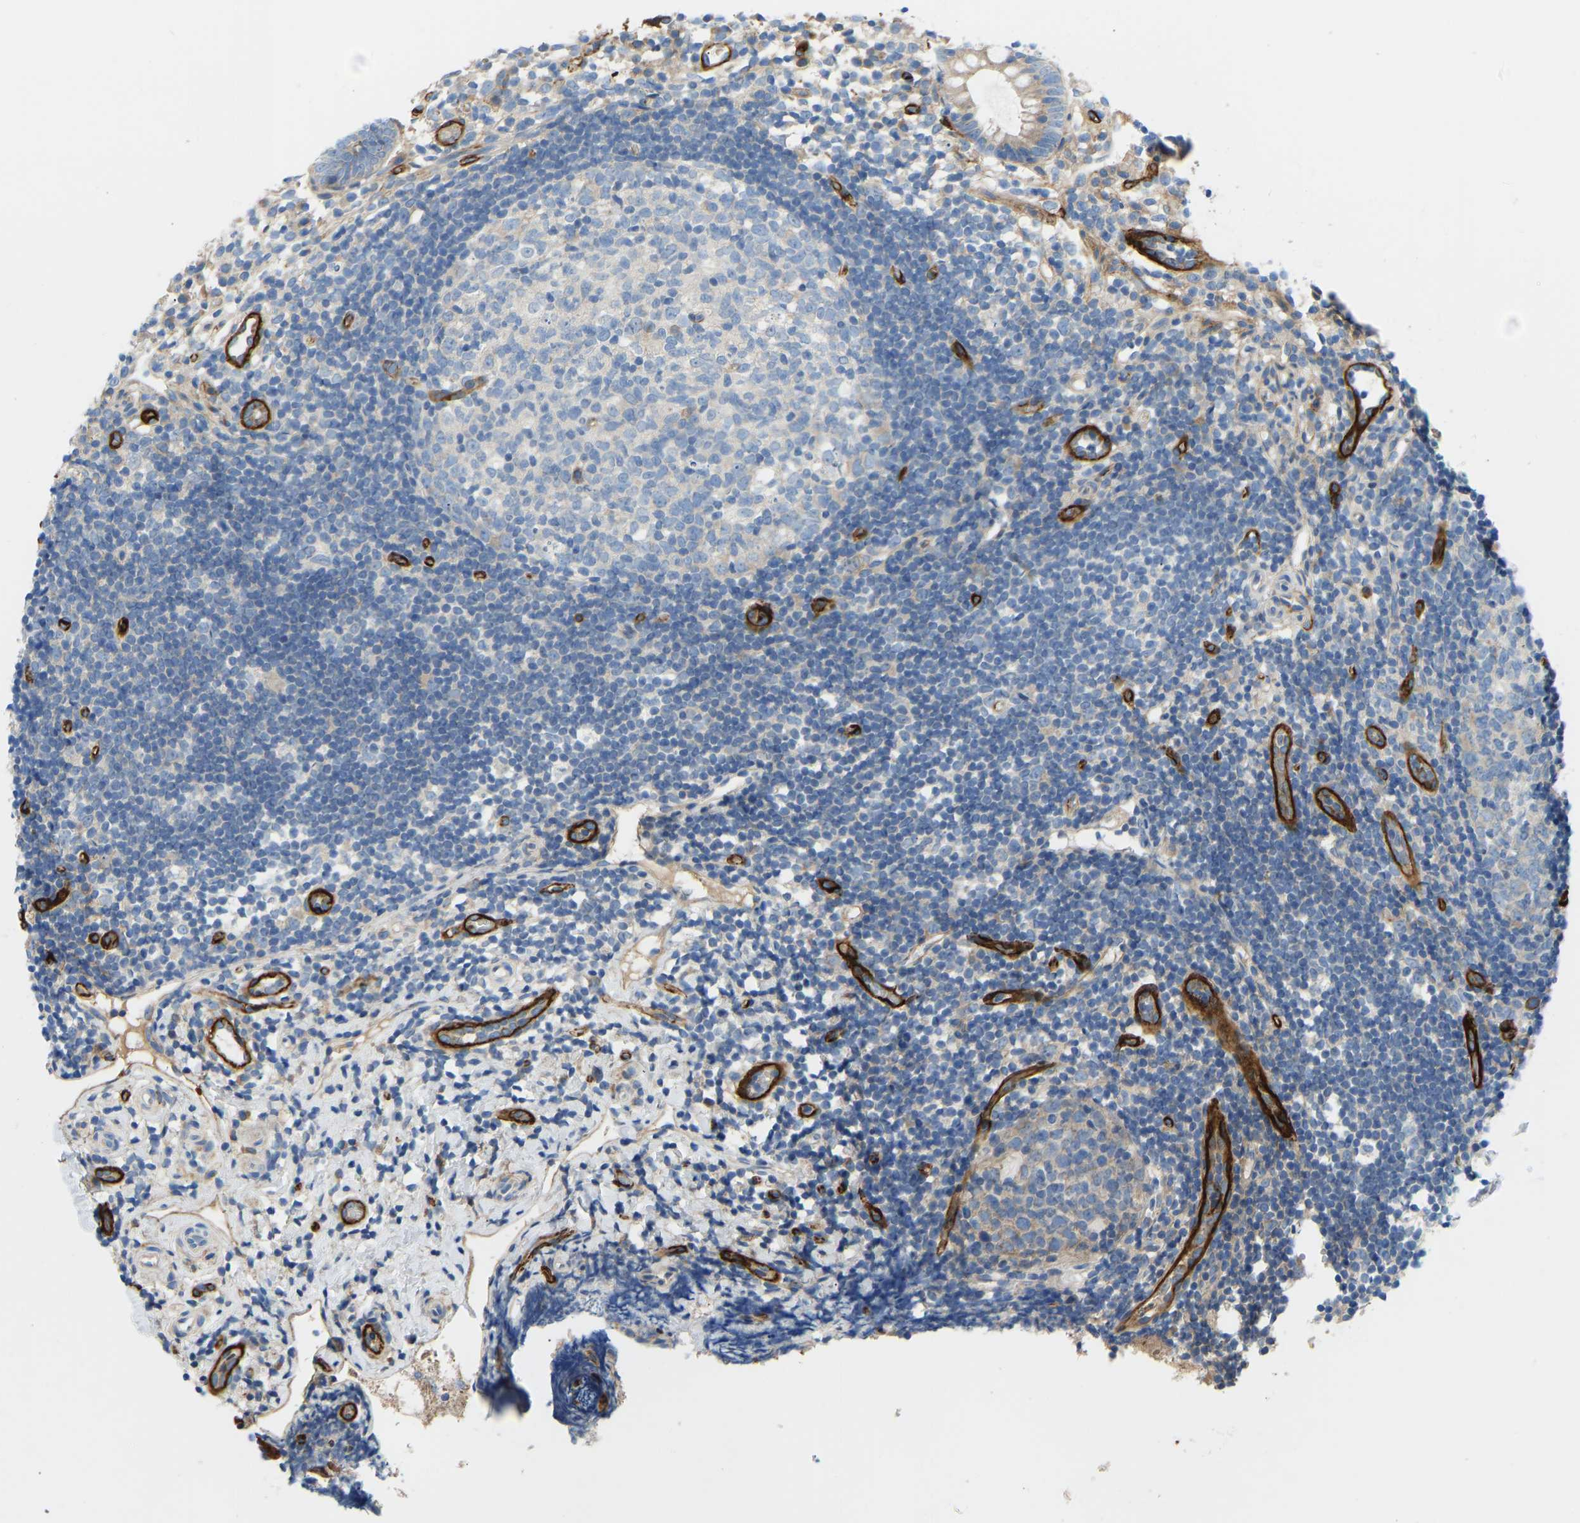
{"staining": {"intensity": "weak", "quantity": "<25%", "location": "cytoplasmic/membranous"}, "tissue": "appendix", "cell_type": "Glandular cells", "image_type": "normal", "snomed": [{"axis": "morphology", "description": "Normal tissue, NOS"}, {"axis": "topography", "description": "Appendix"}], "caption": "This is an immunohistochemistry (IHC) histopathology image of benign human appendix. There is no expression in glandular cells.", "gene": "COL15A1", "patient": {"sex": "female", "age": 20}}